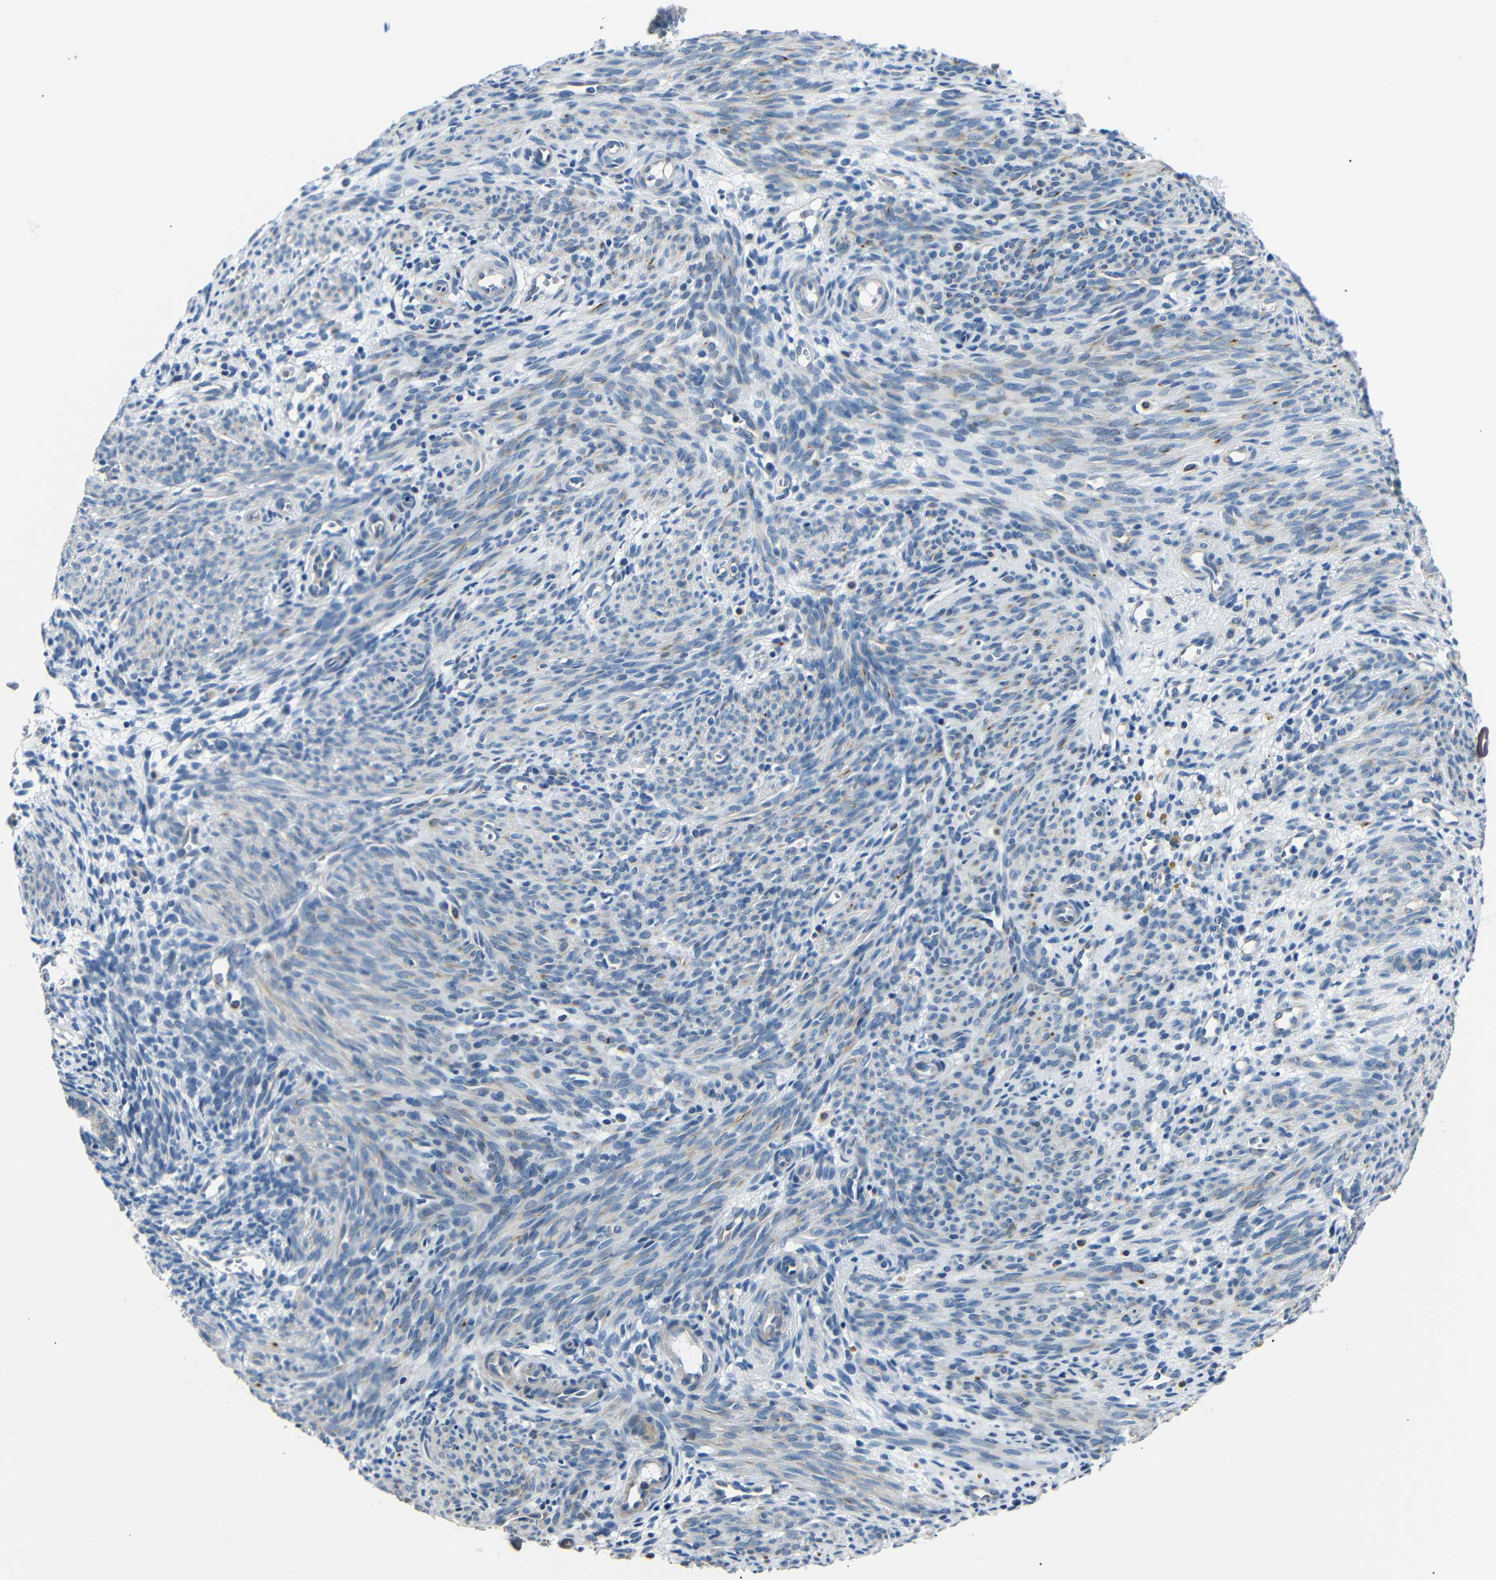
{"staining": {"intensity": "negative", "quantity": "none", "location": "none"}, "tissue": "endometrium", "cell_type": "Cells in endometrial stroma", "image_type": "normal", "snomed": [{"axis": "morphology", "description": "Normal tissue, NOS"}, {"axis": "morphology", "description": "Adenocarcinoma, NOS"}, {"axis": "topography", "description": "Endometrium"}, {"axis": "topography", "description": "Ovary"}], "caption": "This is a image of IHC staining of benign endometrium, which shows no positivity in cells in endometrial stroma. Brightfield microscopy of IHC stained with DAB (brown) and hematoxylin (blue), captured at high magnification.", "gene": "TAFA1", "patient": {"sex": "female", "age": 68}}